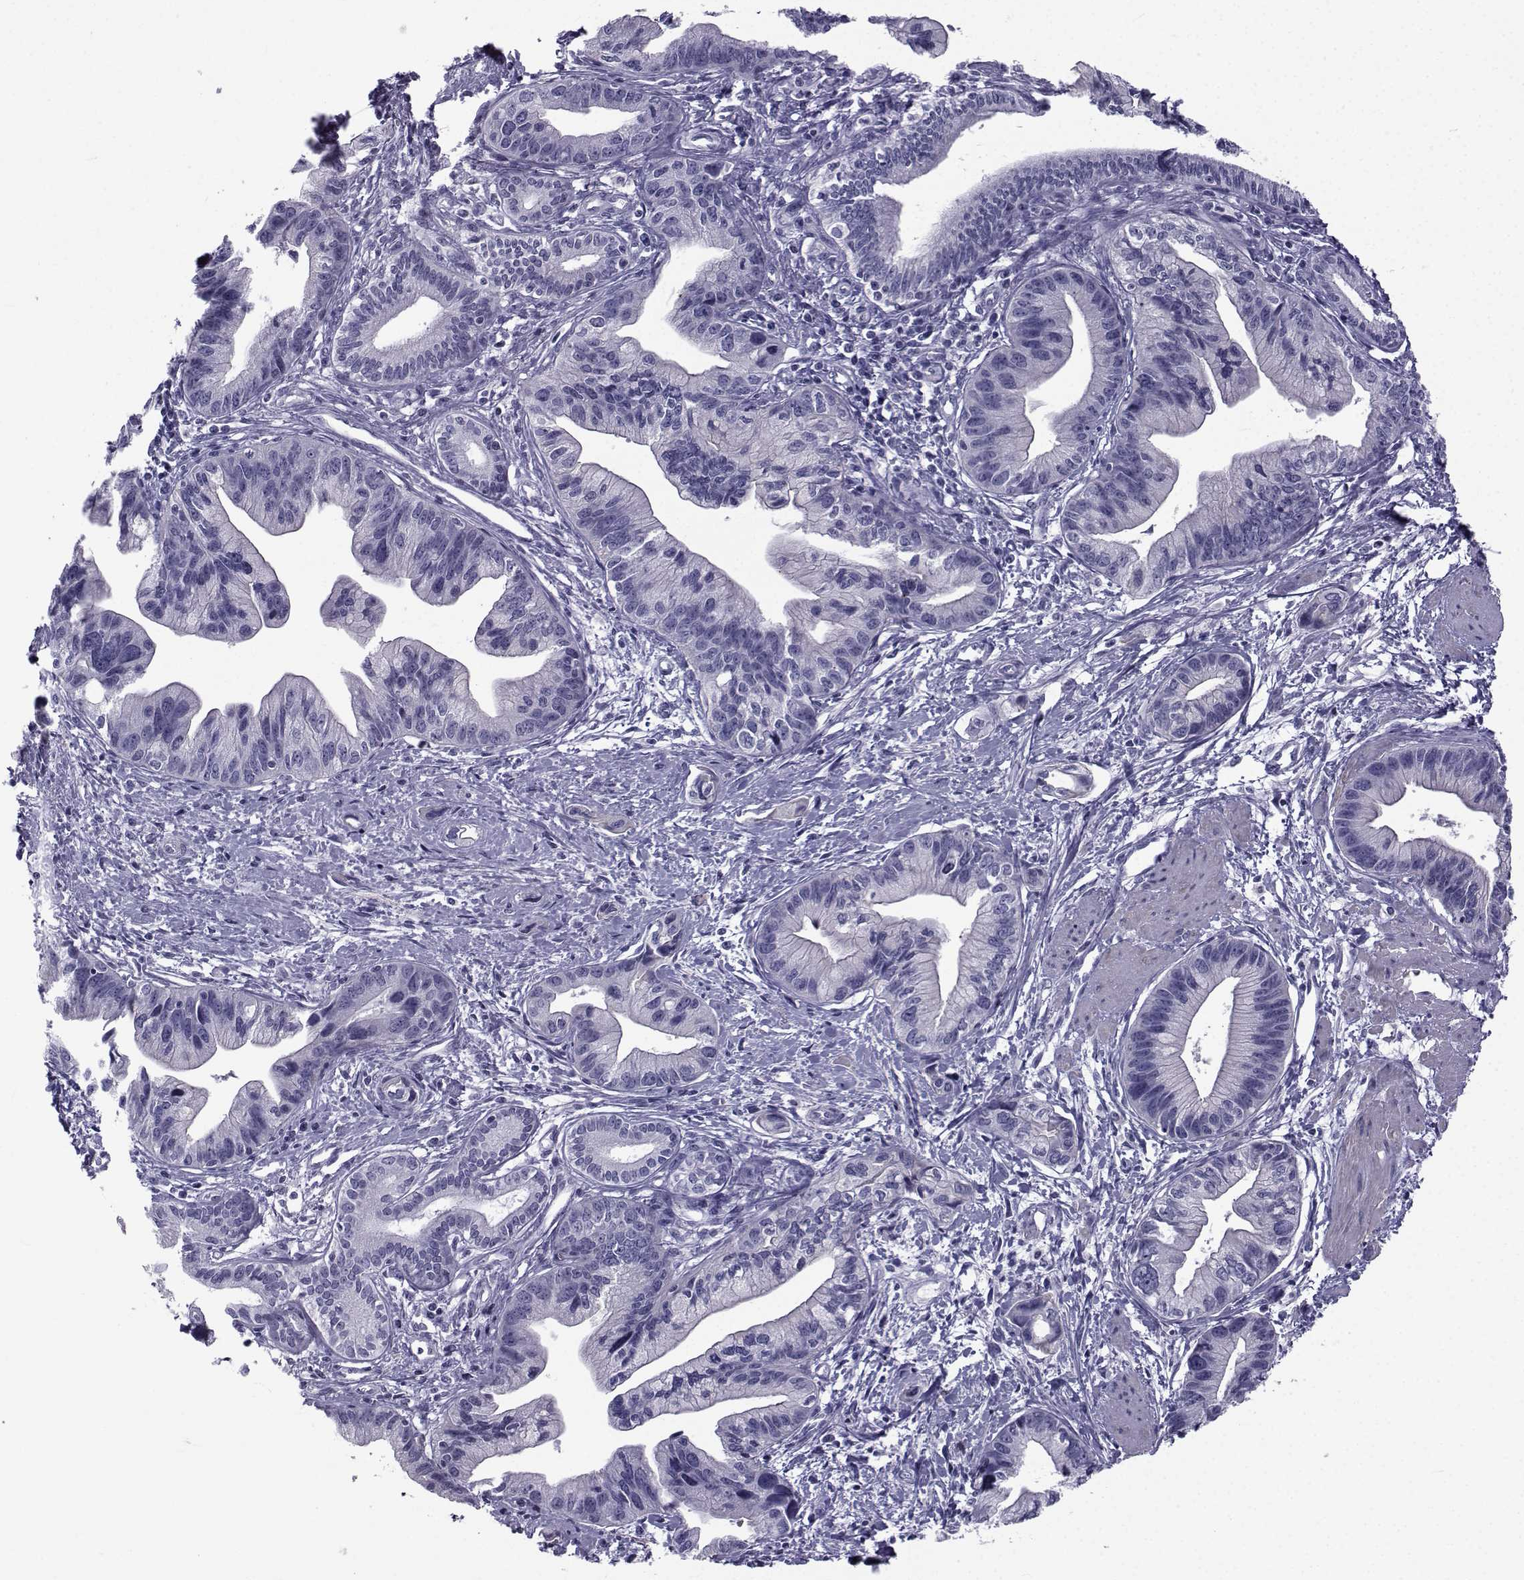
{"staining": {"intensity": "negative", "quantity": "none", "location": "none"}, "tissue": "pancreatic cancer", "cell_type": "Tumor cells", "image_type": "cancer", "snomed": [{"axis": "morphology", "description": "Adenocarcinoma, NOS"}, {"axis": "topography", "description": "Pancreas"}], "caption": "This photomicrograph is of pancreatic cancer stained with IHC to label a protein in brown with the nuclei are counter-stained blue. There is no positivity in tumor cells.", "gene": "SPANXD", "patient": {"sex": "female", "age": 61}}